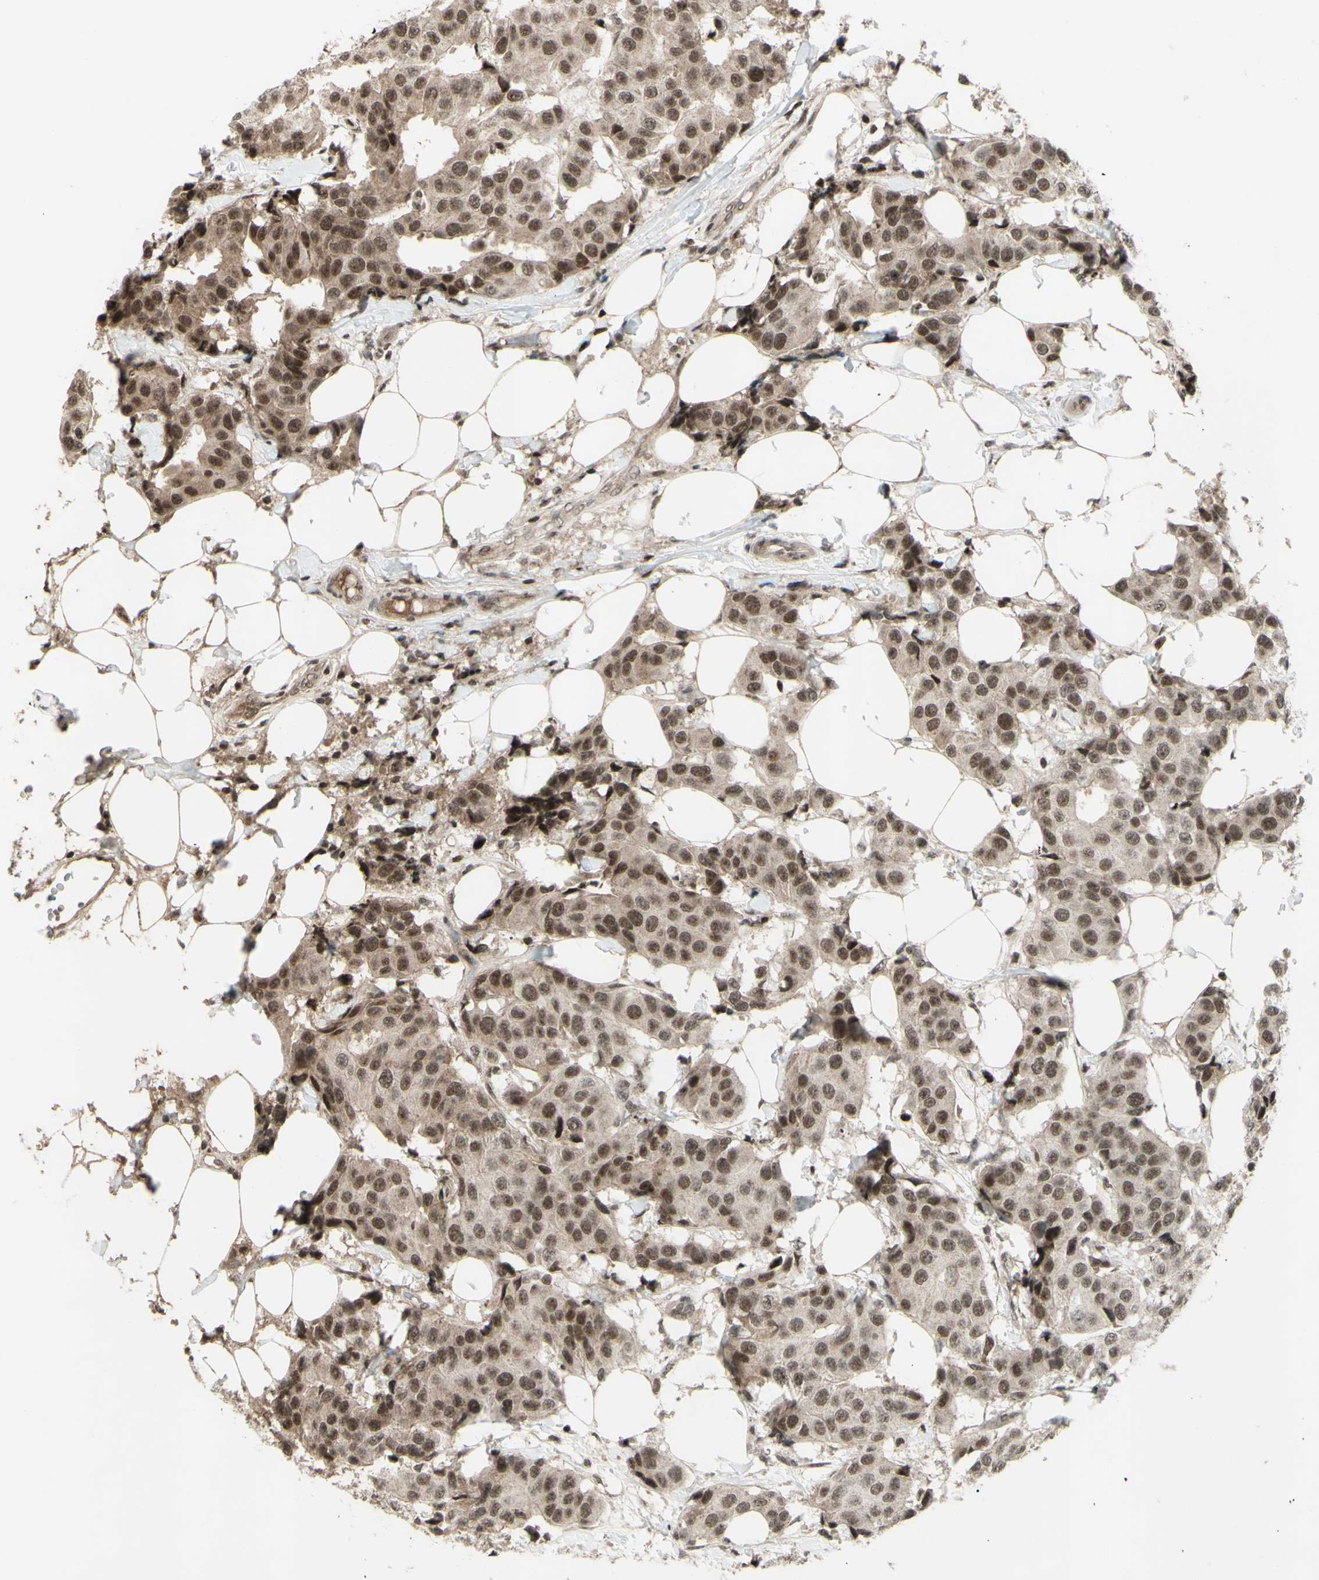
{"staining": {"intensity": "moderate", "quantity": ">75%", "location": "cytoplasmic/membranous,nuclear"}, "tissue": "breast cancer", "cell_type": "Tumor cells", "image_type": "cancer", "snomed": [{"axis": "morphology", "description": "Normal tissue, NOS"}, {"axis": "morphology", "description": "Duct carcinoma"}, {"axis": "topography", "description": "Breast"}], "caption": "Protein positivity by immunohistochemistry demonstrates moderate cytoplasmic/membranous and nuclear staining in about >75% of tumor cells in breast cancer (infiltrating ductal carcinoma).", "gene": "SNW1", "patient": {"sex": "female", "age": 39}}